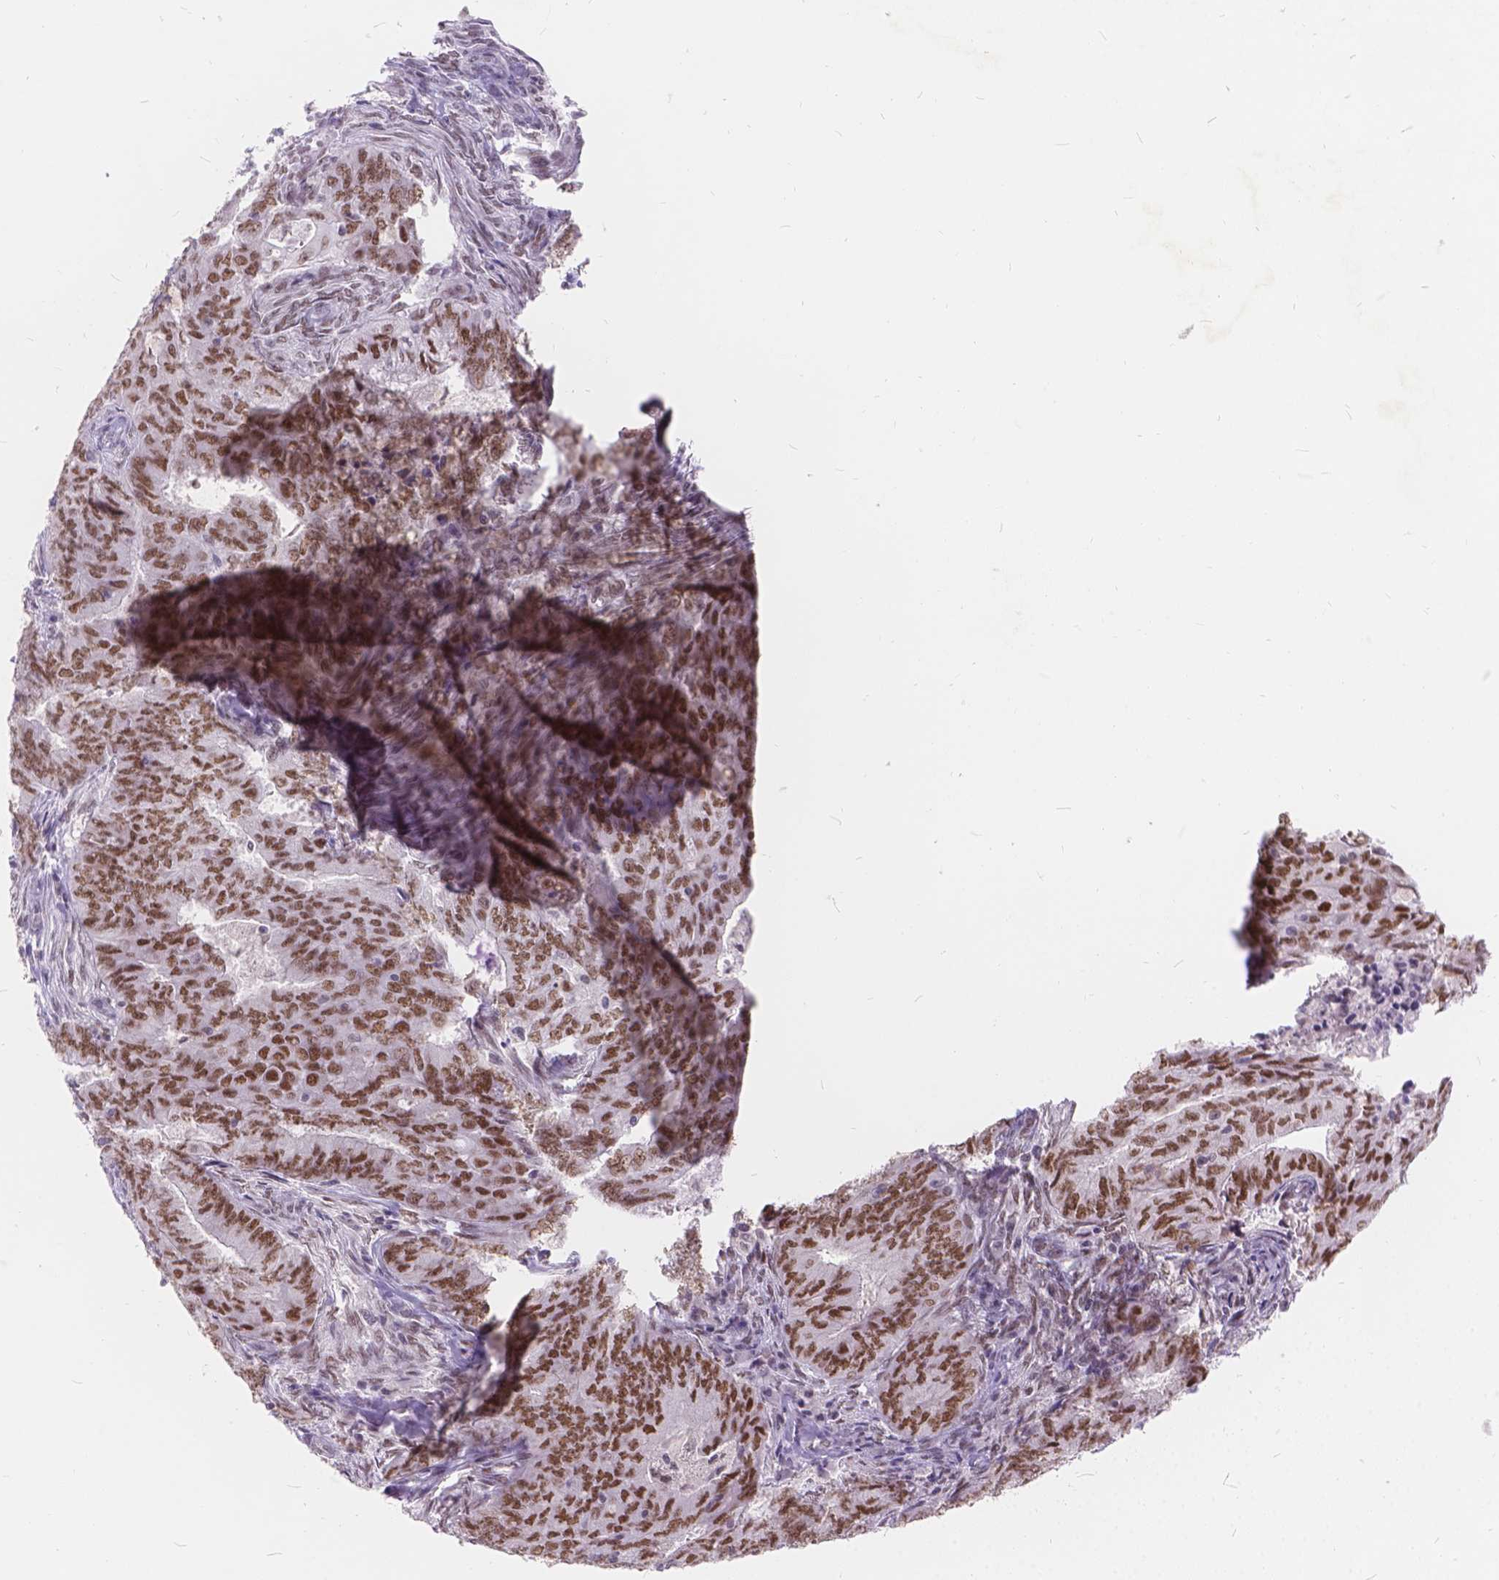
{"staining": {"intensity": "moderate", "quantity": ">75%", "location": "nuclear"}, "tissue": "endometrial cancer", "cell_type": "Tumor cells", "image_type": "cancer", "snomed": [{"axis": "morphology", "description": "Adenocarcinoma, NOS"}, {"axis": "topography", "description": "Endometrium"}], "caption": "Human endometrial cancer stained with a protein marker demonstrates moderate staining in tumor cells.", "gene": "FAM53A", "patient": {"sex": "female", "age": 62}}